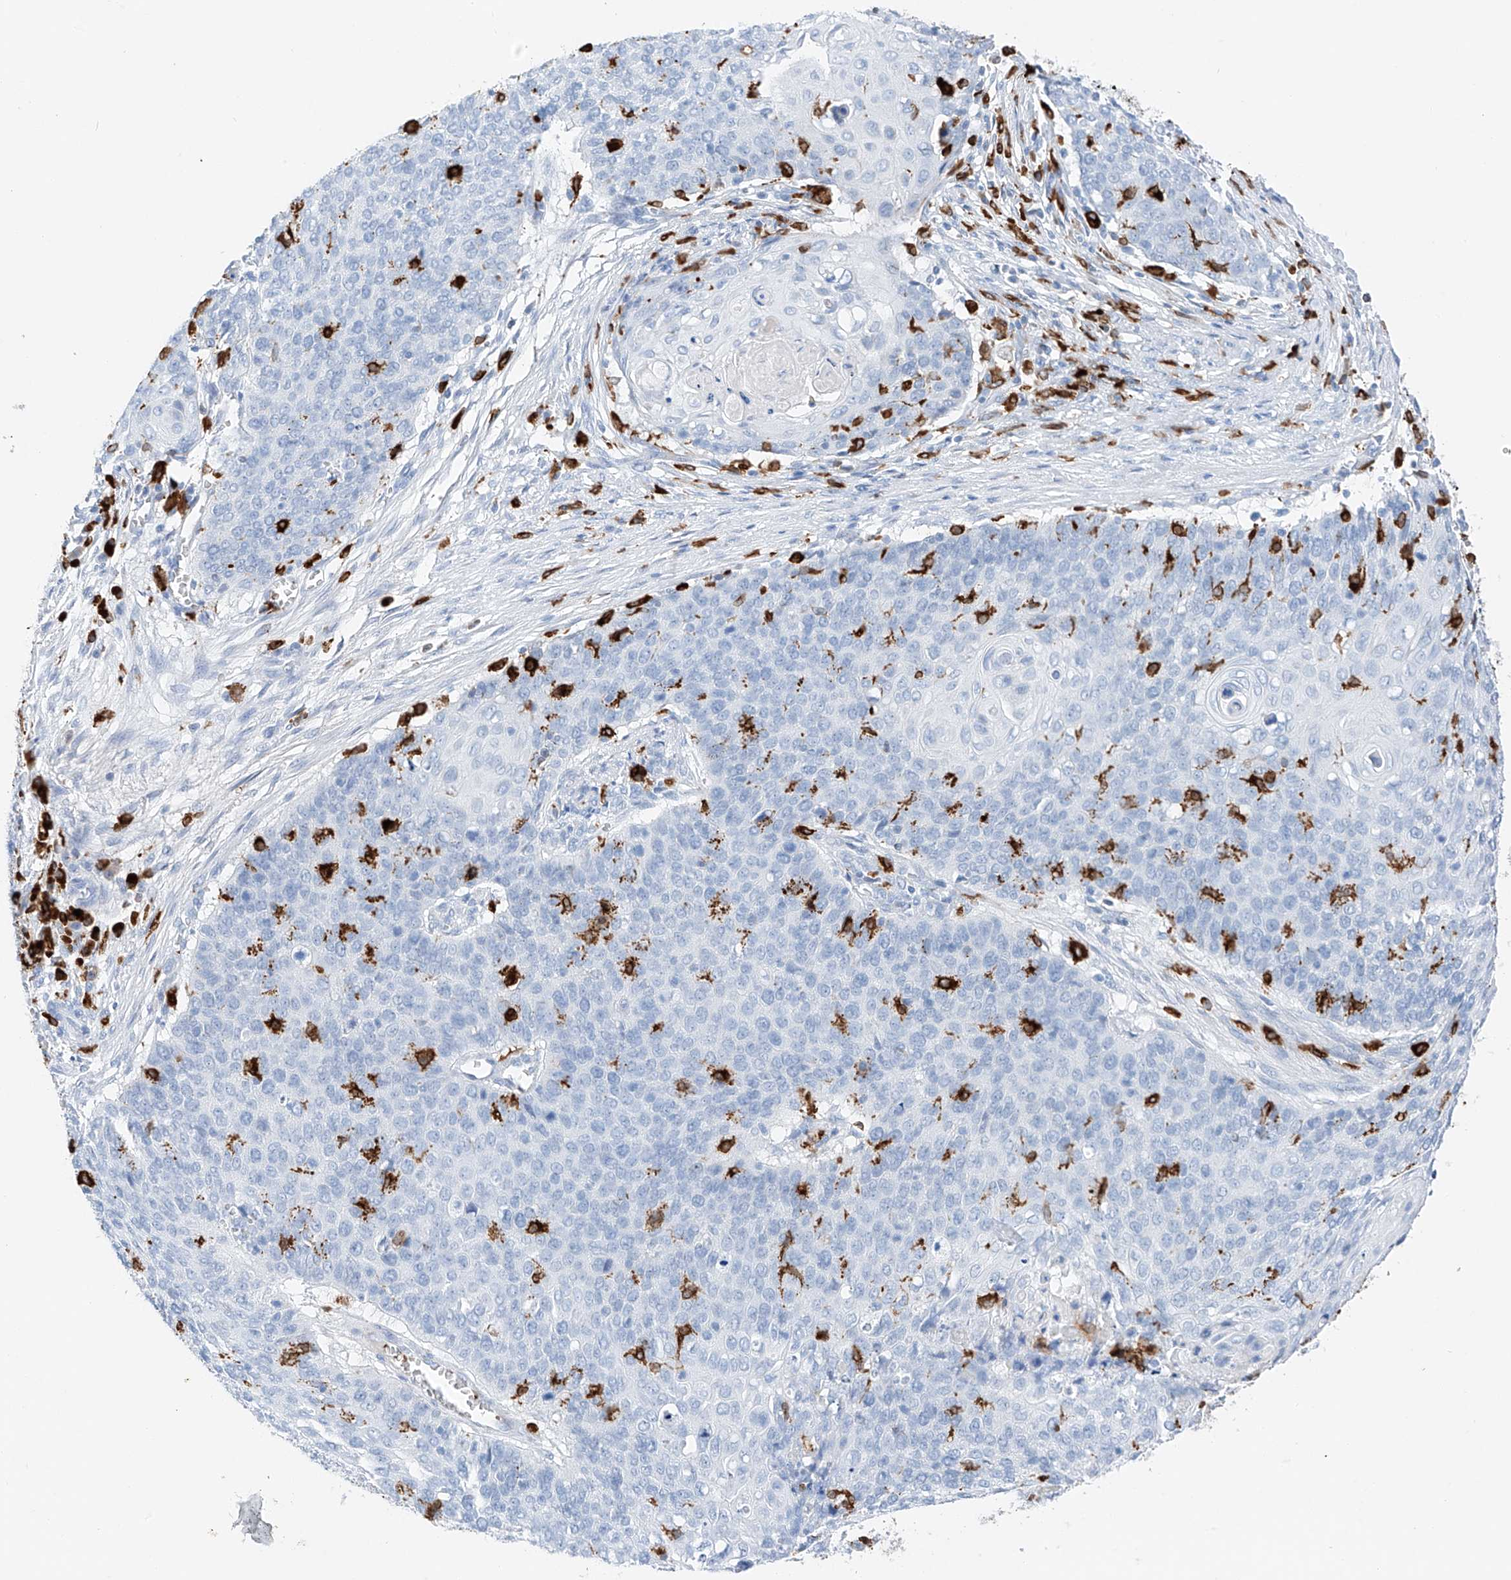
{"staining": {"intensity": "negative", "quantity": "none", "location": "none"}, "tissue": "cervical cancer", "cell_type": "Tumor cells", "image_type": "cancer", "snomed": [{"axis": "morphology", "description": "Squamous cell carcinoma, NOS"}, {"axis": "topography", "description": "Cervix"}], "caption": "High power microscopy image of an IHC image of cervical squamous cell carcinoma, revealing no significant expression in tumor cells.", "gene": "TBXAS1", "patient": {"sex": "female", "age": 39}}